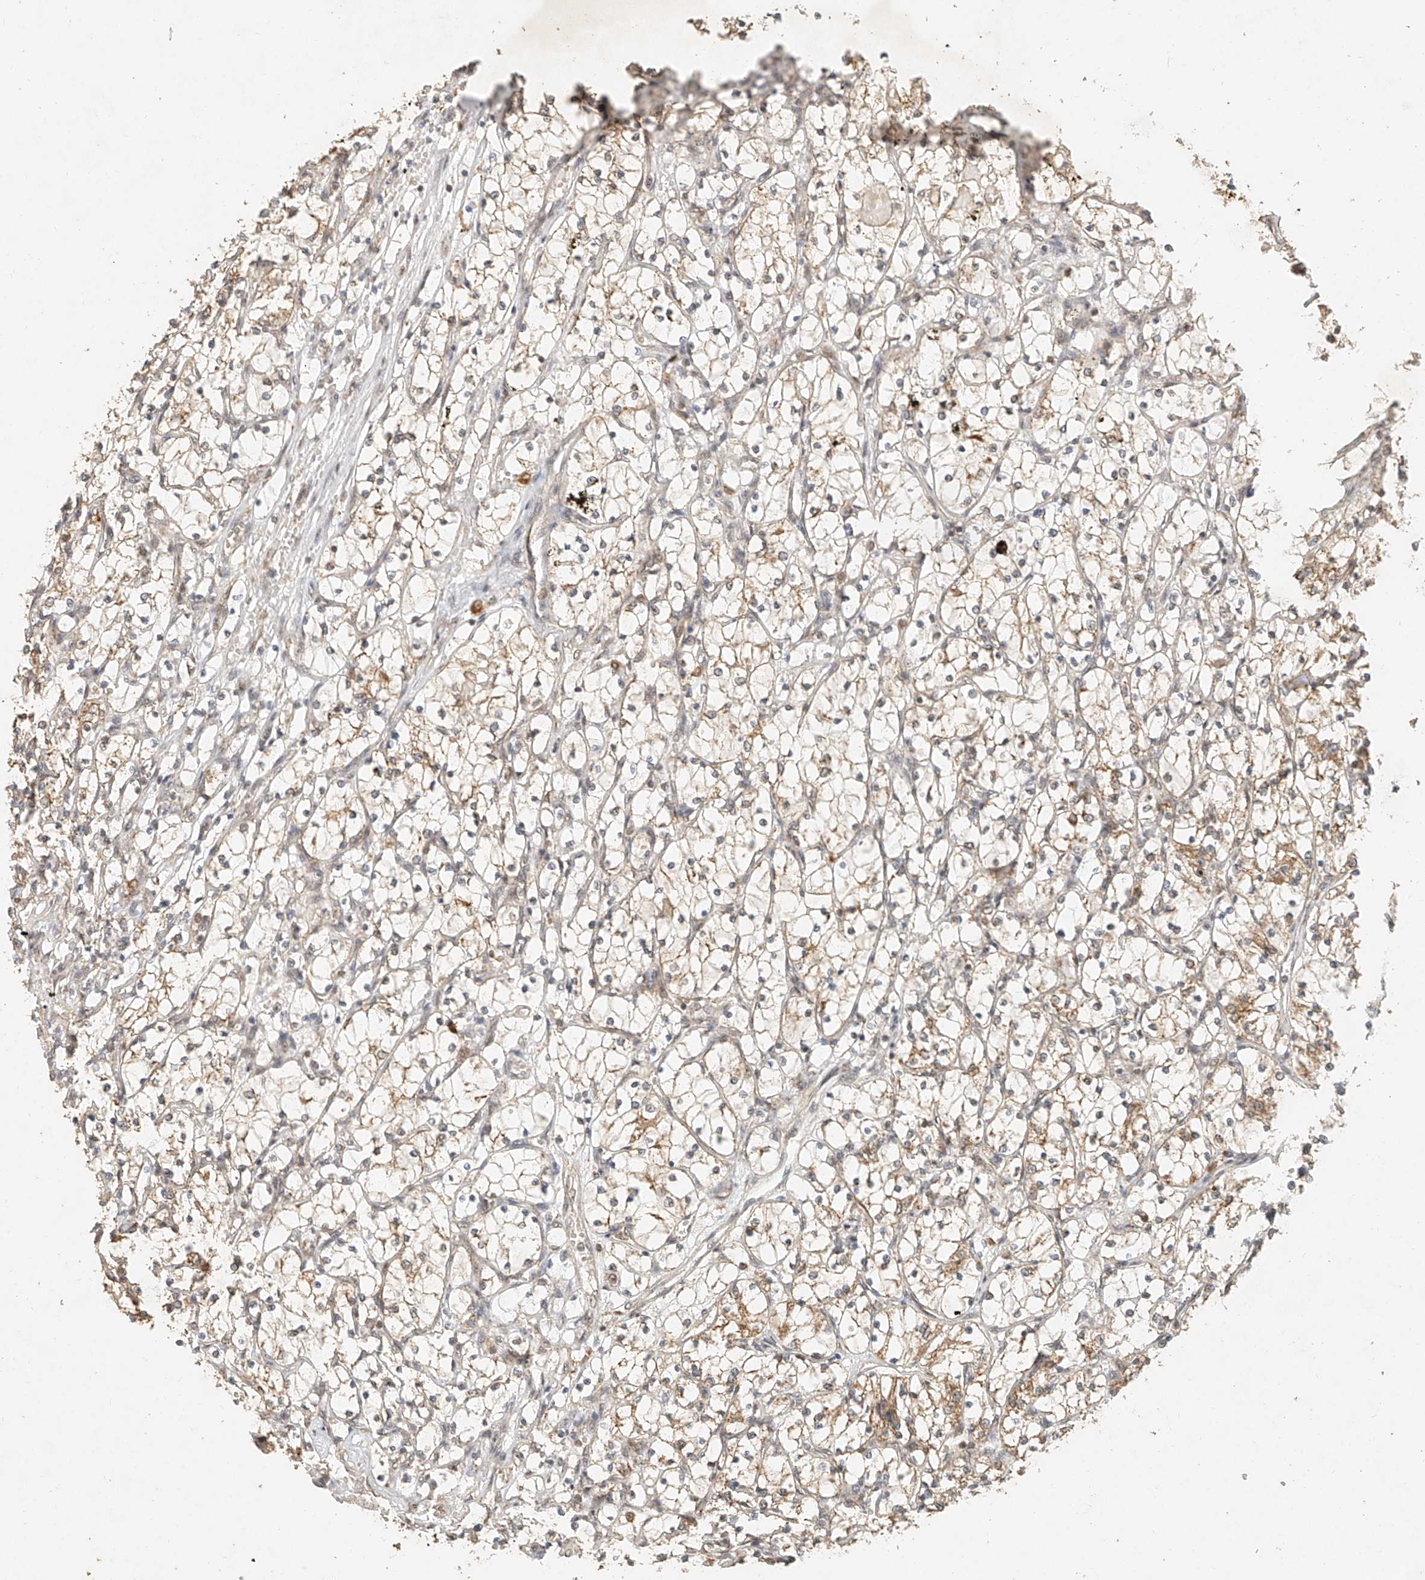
{"staining": {"intensity": "moderate", "quantity": "25%-75%", "location": "cytoplasmic/membranous"}, "tissue": "renal cancer", "cell_type": "Tumor cells", "image_type": "cancer", "snomed": [{"axis": "morphology", "description": "Adenocarcinoma, NOS"}, {"axis": "topography", "description": "Kidney"}], "caption": "Moderate cytoplasmic/membranous positivity is seen in about 25%-75% of tumor cells in renal cancer (adenocarcinoma).", "gene": "CXorf58", "patient": {"sex": "female", "age": 69}}